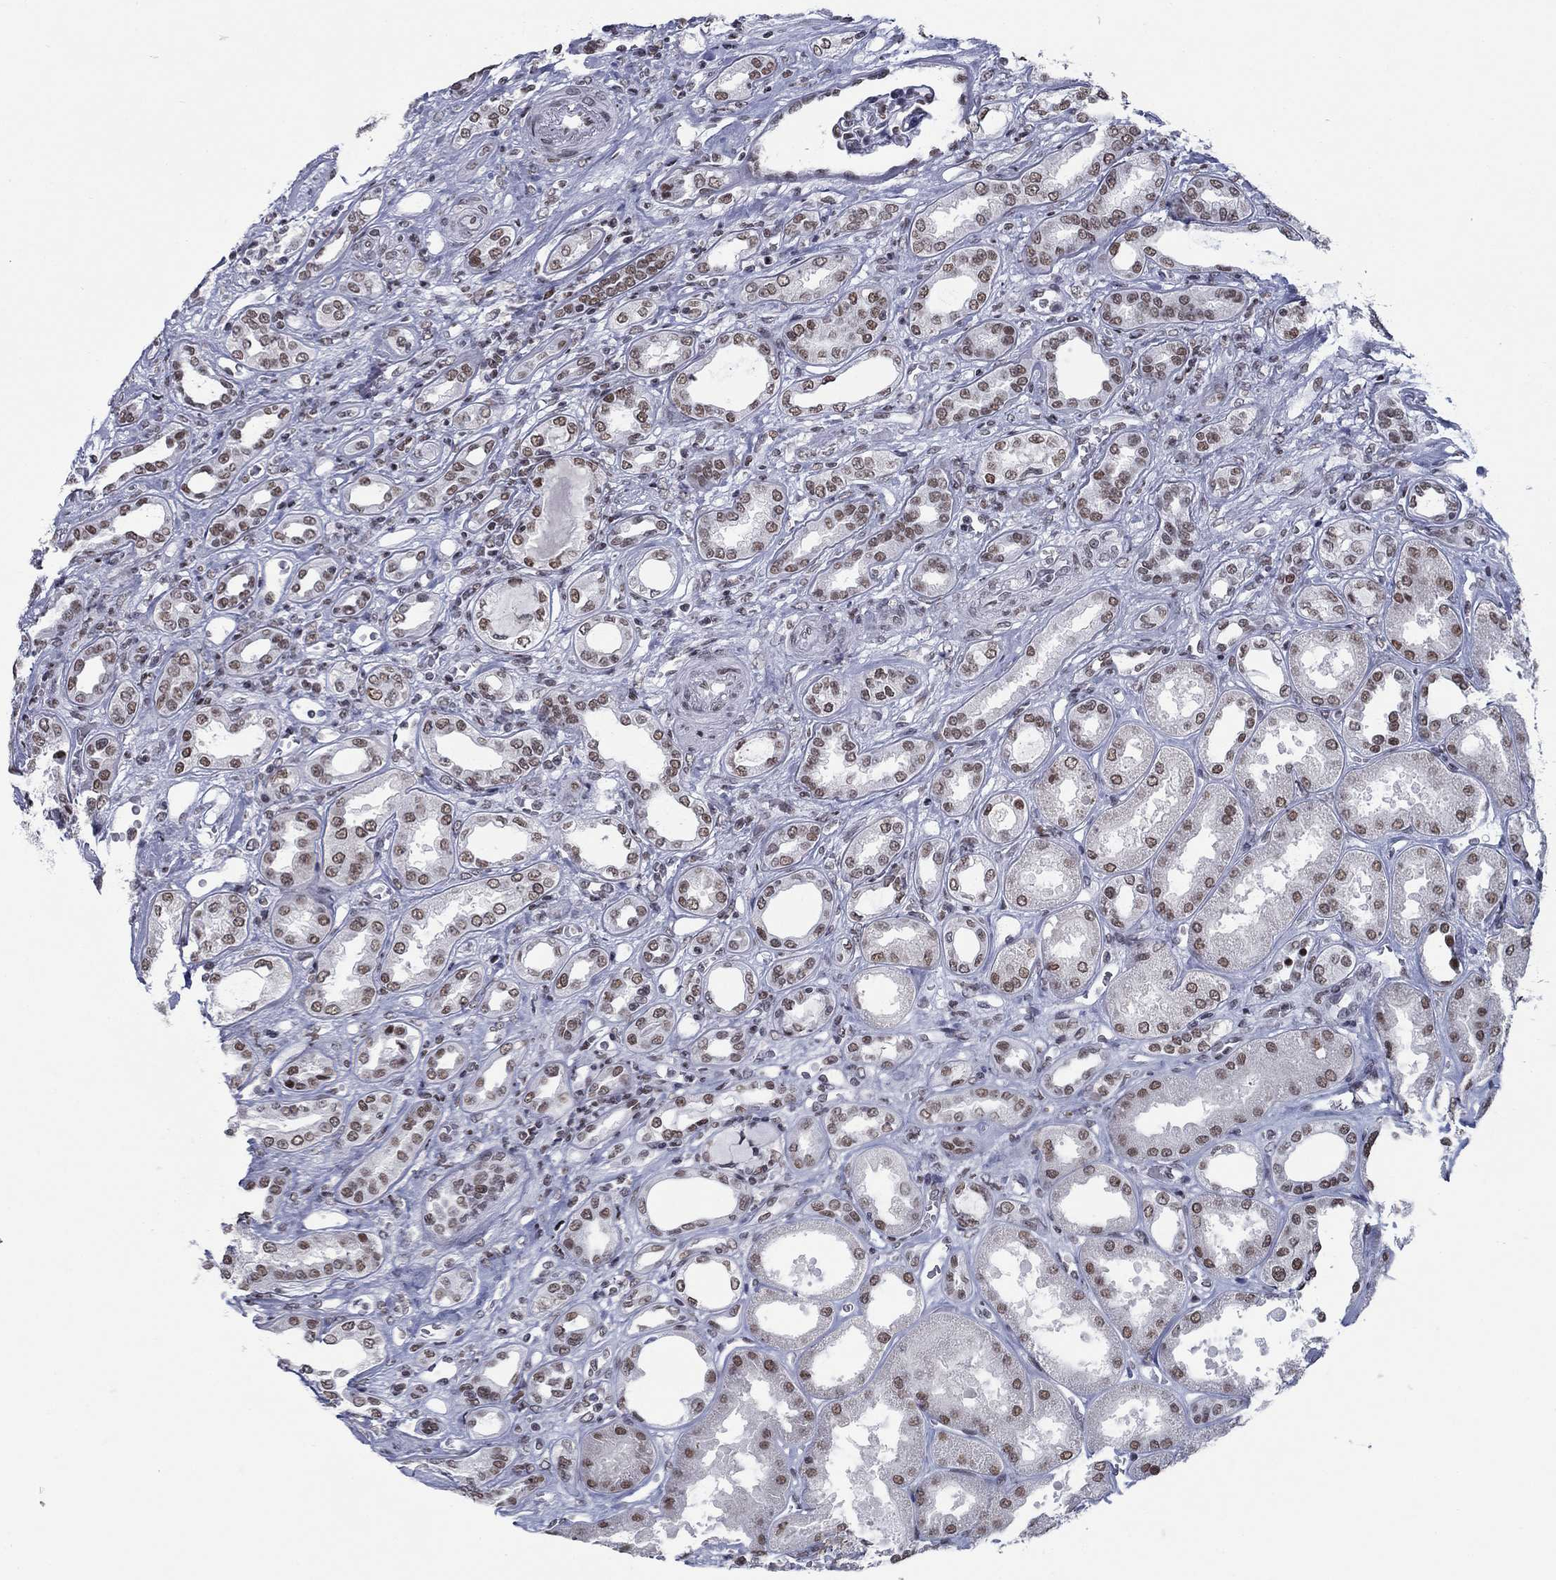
{"staining": {"intensity": "moderate", "quantity": ">75%", "location": "nuclear"}, "tissue": "renal cancer", "cell_type": "Tumor cells", "image_type": "cancer", "snomed": [{"axis": "morphology", "description": "Adenocarcinoma, NOS"}, {"axis": "topography", "description": "Kidney"}], "caption": "Immunohistochemical staining of renal cancer displays medium levels of moderate nuclear positivity in about >75% of tumor cells.", "gene": "NPAS3", "patient": {"sex": "male", "age": 63}}